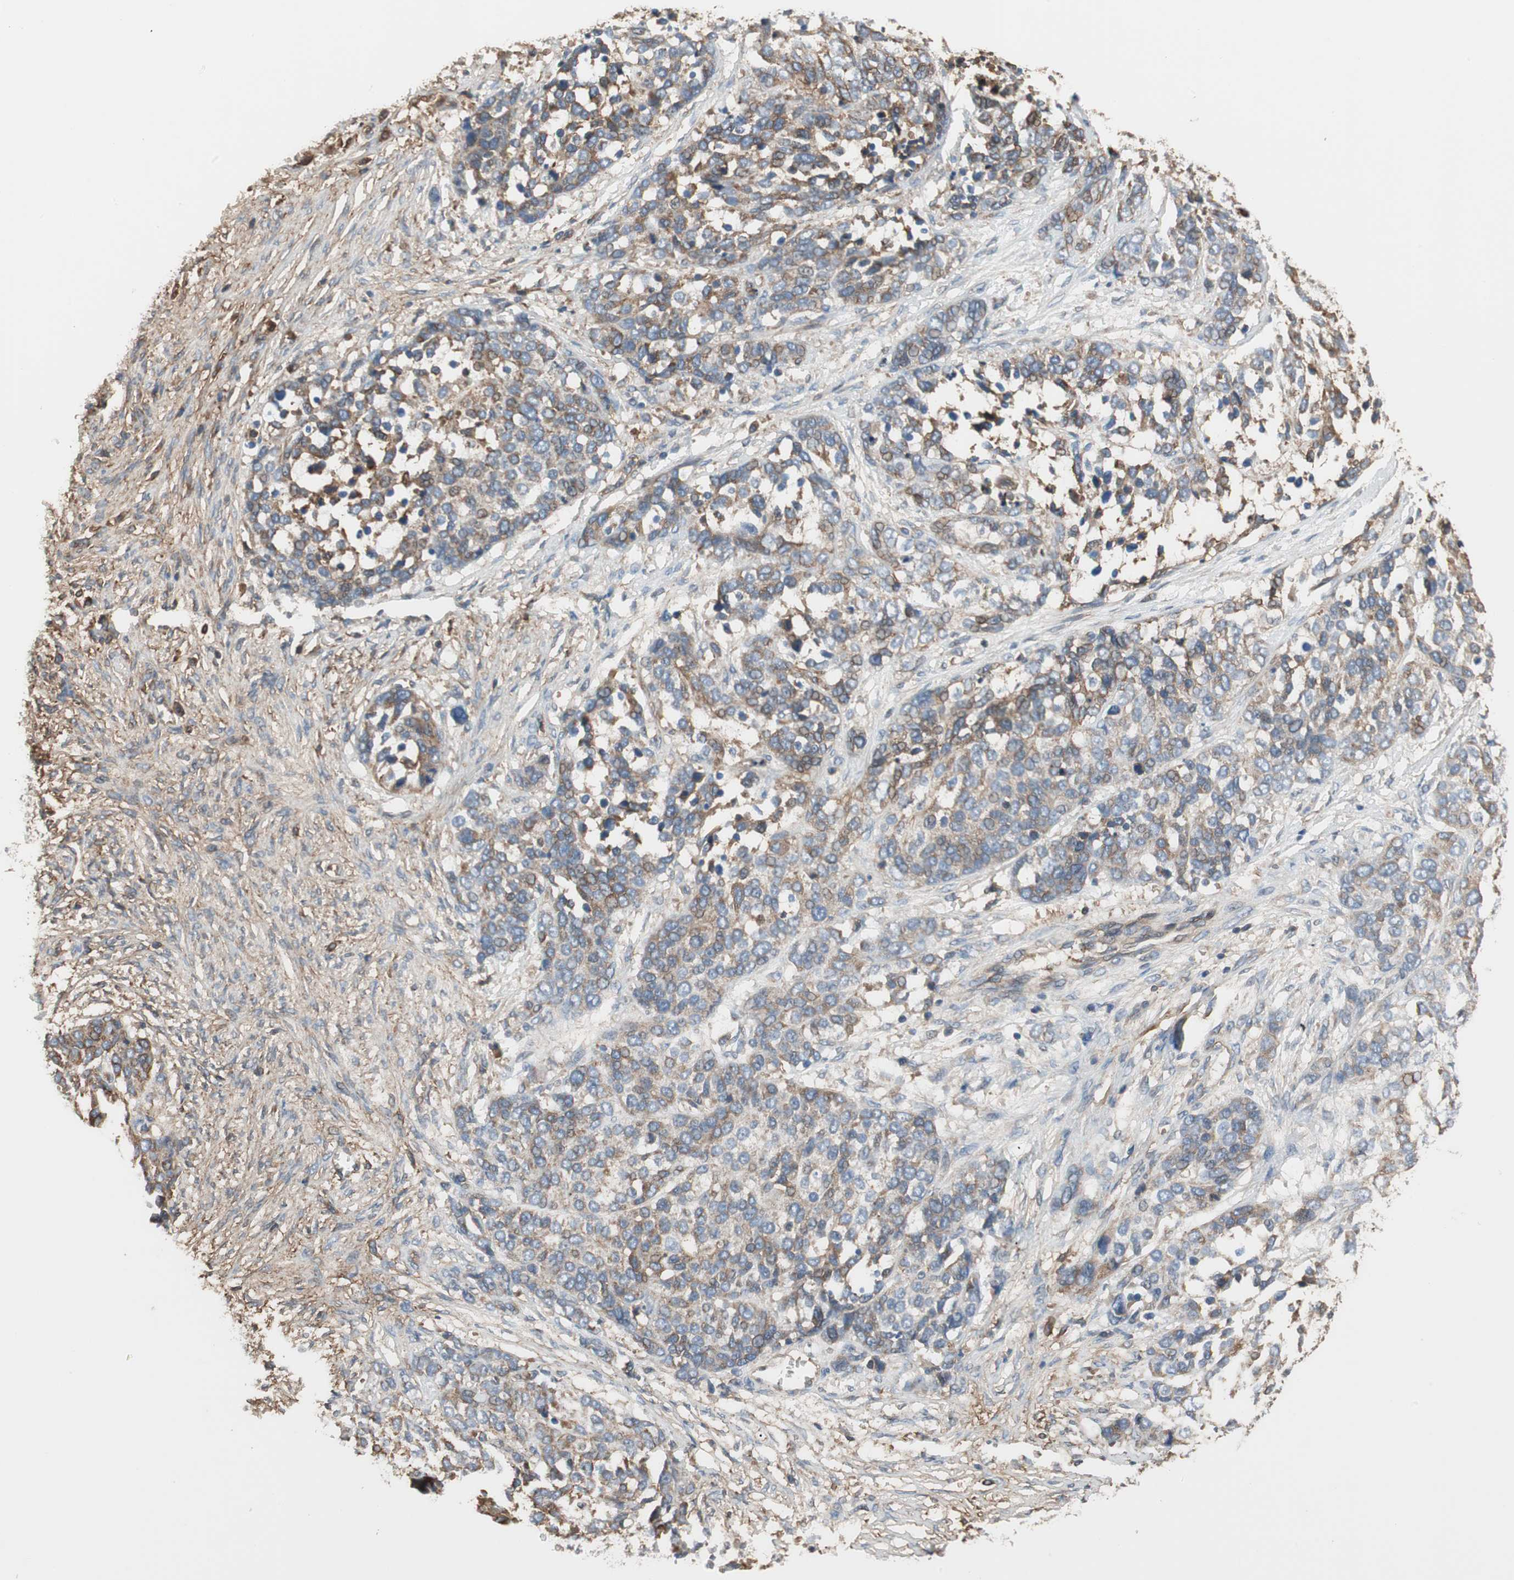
{"staining": {"intensity": "moderate", "quantity": "<25%", "location": "cytoplasmic/membranous"}, "tissue": "ovarian cancer", "cell_type": "Tumor cells", "image_type": "cancer", "snomed": [{"axis": "morphology", "description": "Cystadenocarcinoma, serous, NOS"}, {"axis": "topography", "description": "Ovary"}], "caption": "Moderate cytoplasmic/membranous expression for a protein is identified in approximately <25% of tumor cells of ovarian cancer (serous cystadenocarcinoma) using IHC.", "gene": "IL1RL1", "patient": {"sex": "female", "age": 44}}